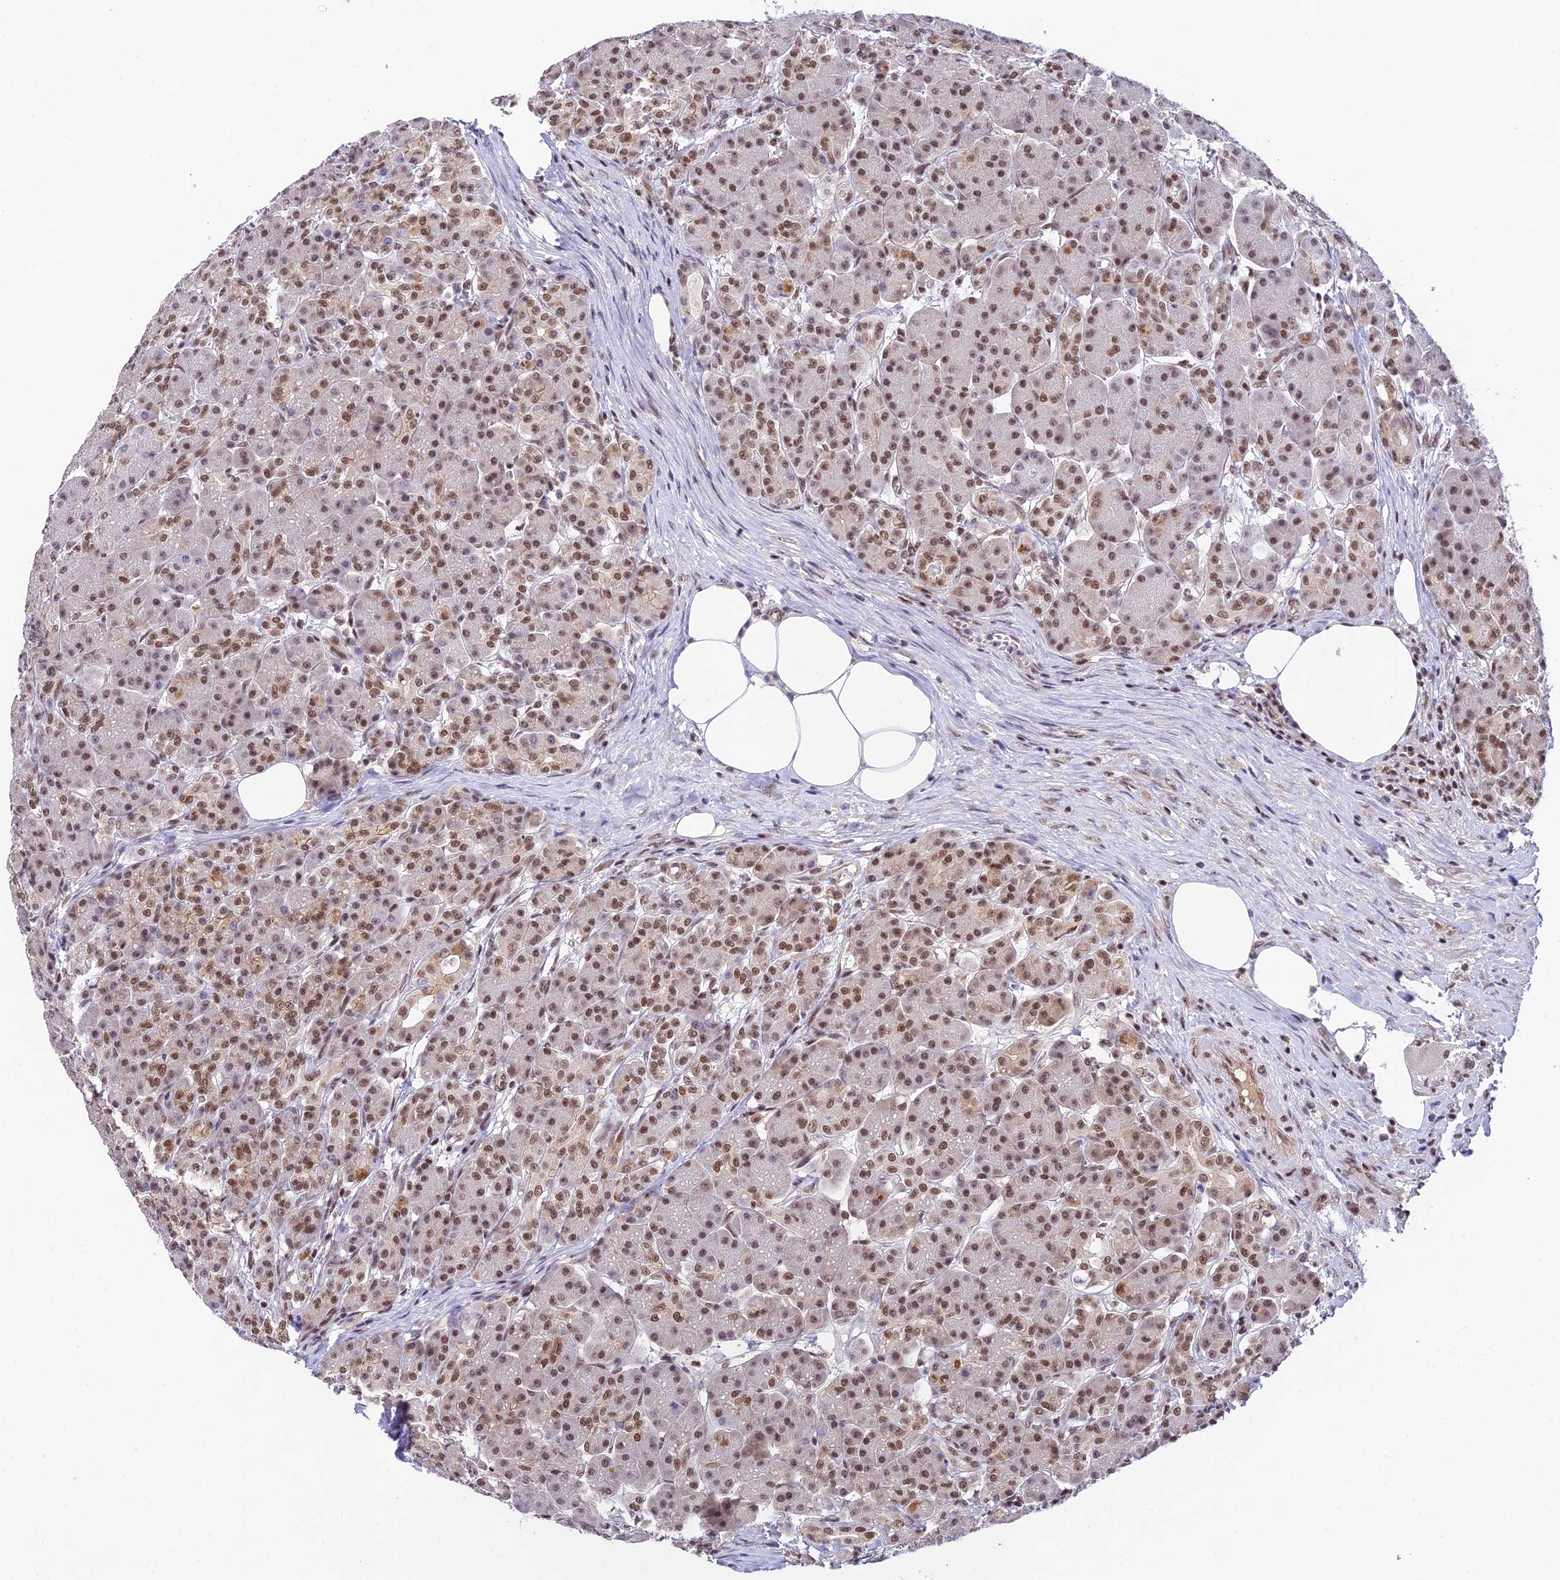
{"staining": {"intensity": "moderate", "quantity": ">75%", "location": "nuclear"}, "tissue": "pancreas", "cell_type": "Exocrine glandular cells", "image_type": "normal", "snomed": [{"axis": "morphology", "description": "Normal tissue, NOS"}, {"axis": "topography", "description": "Pancreas"}], "caption": "A high-resolution histopathology image shows immunohistochemistry staining of benign pancreas, which demonstrates moderate nuclear positivity in about >75% of exocrine glandular cells.", "gene": "THAP11", "patient": {"sex": "male", "age": 63}}